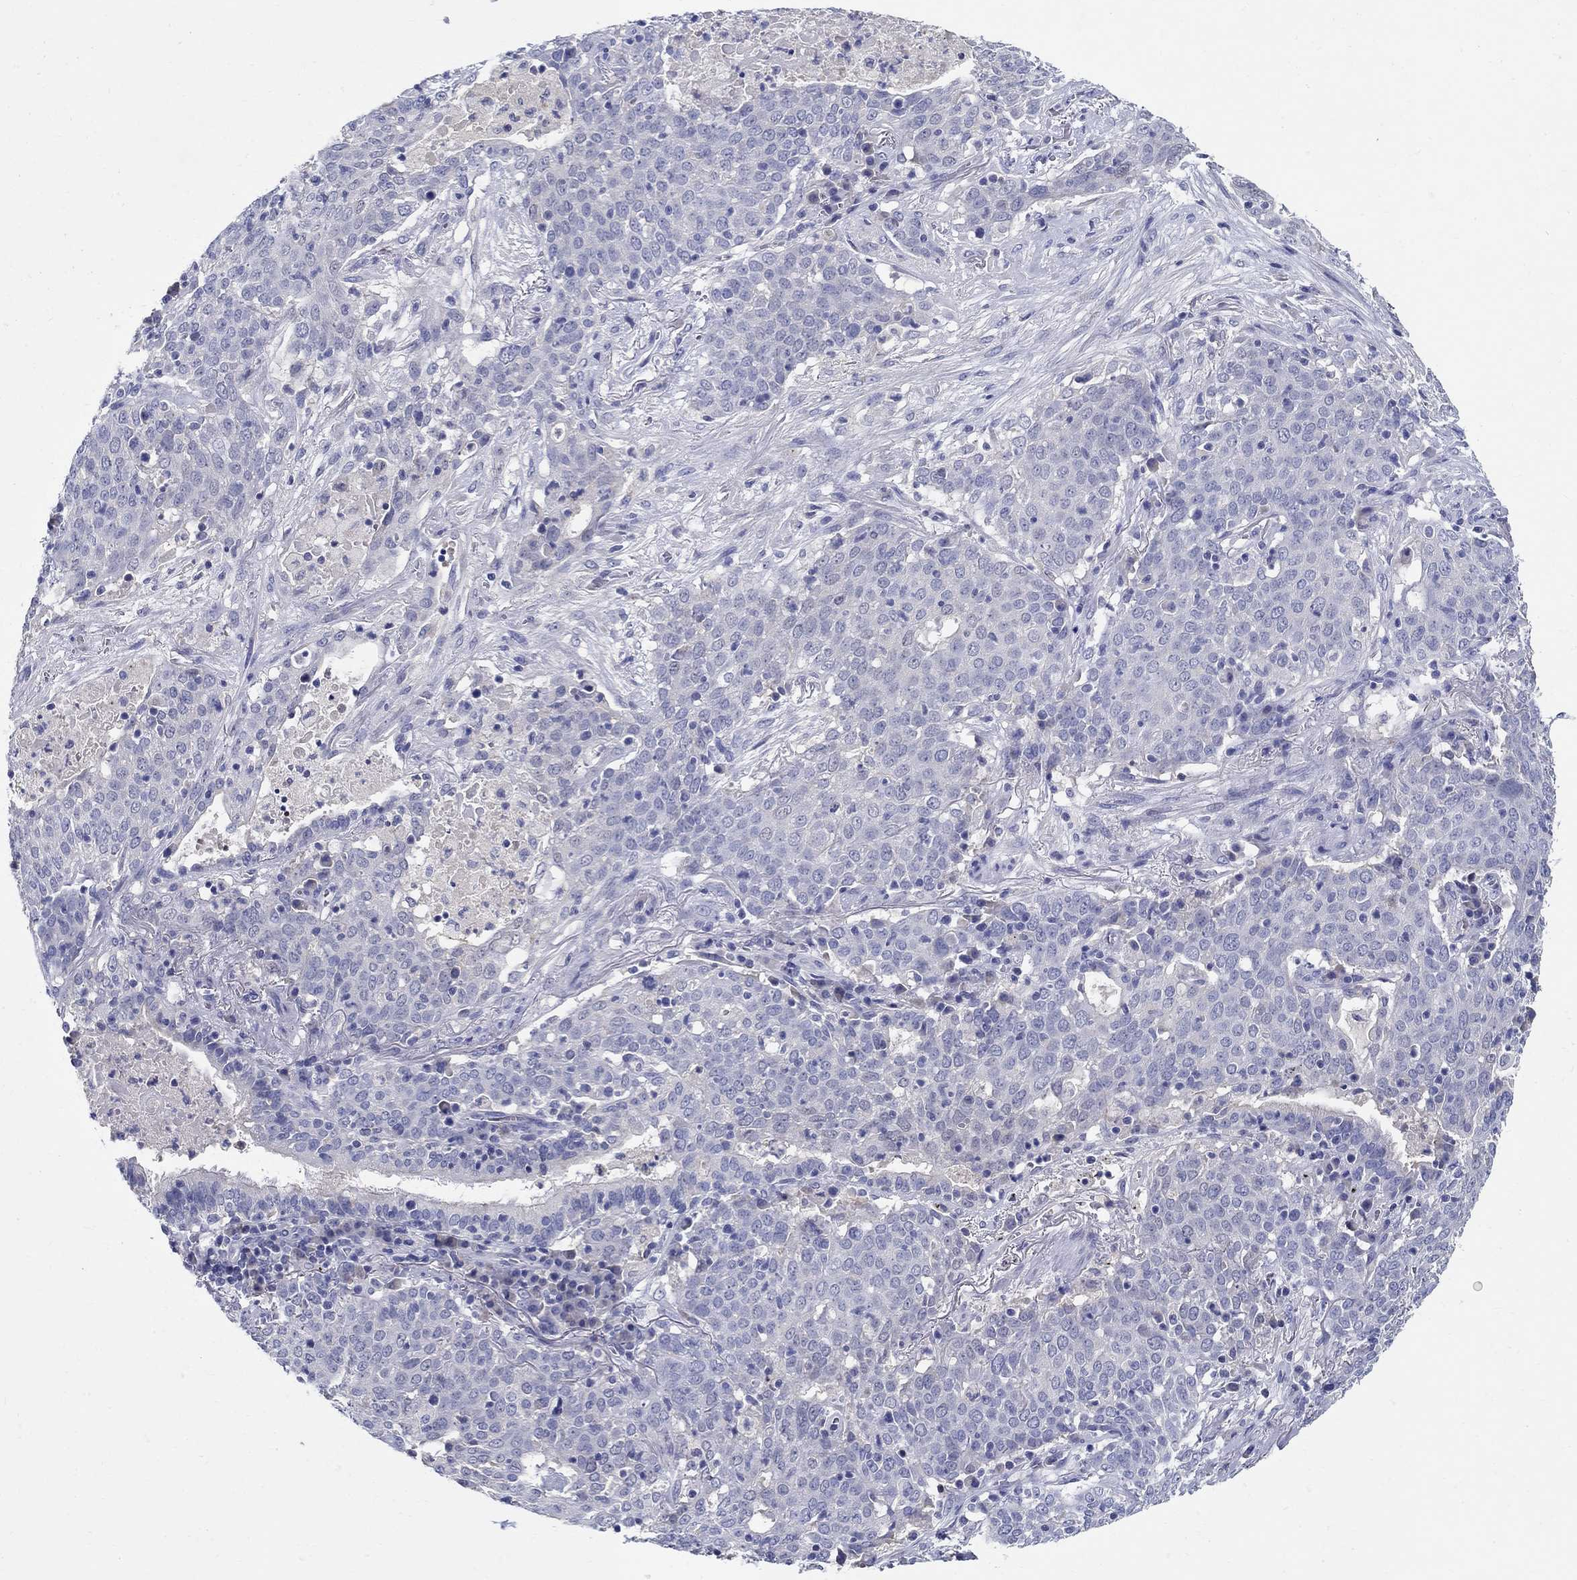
{"staining": {"intensity": "negative", "quantity": "none", "location": "none"}, "tissue": "lung cancer", "cell_type": "Tumor cells", "image_type": "cancer", "snomed": [{"axis": "morphology", "description": "Squamous cell carcinoma, NOS"}, {"axis": "topography", "description": "Lung"}], "caption": "Immunohistochemical staining of human squamous cell carcinoma (lung) exhibits no significant expression in tumor cells.", "gene": "CRYGD", "patient": {"sex": "male", "age": 82}}